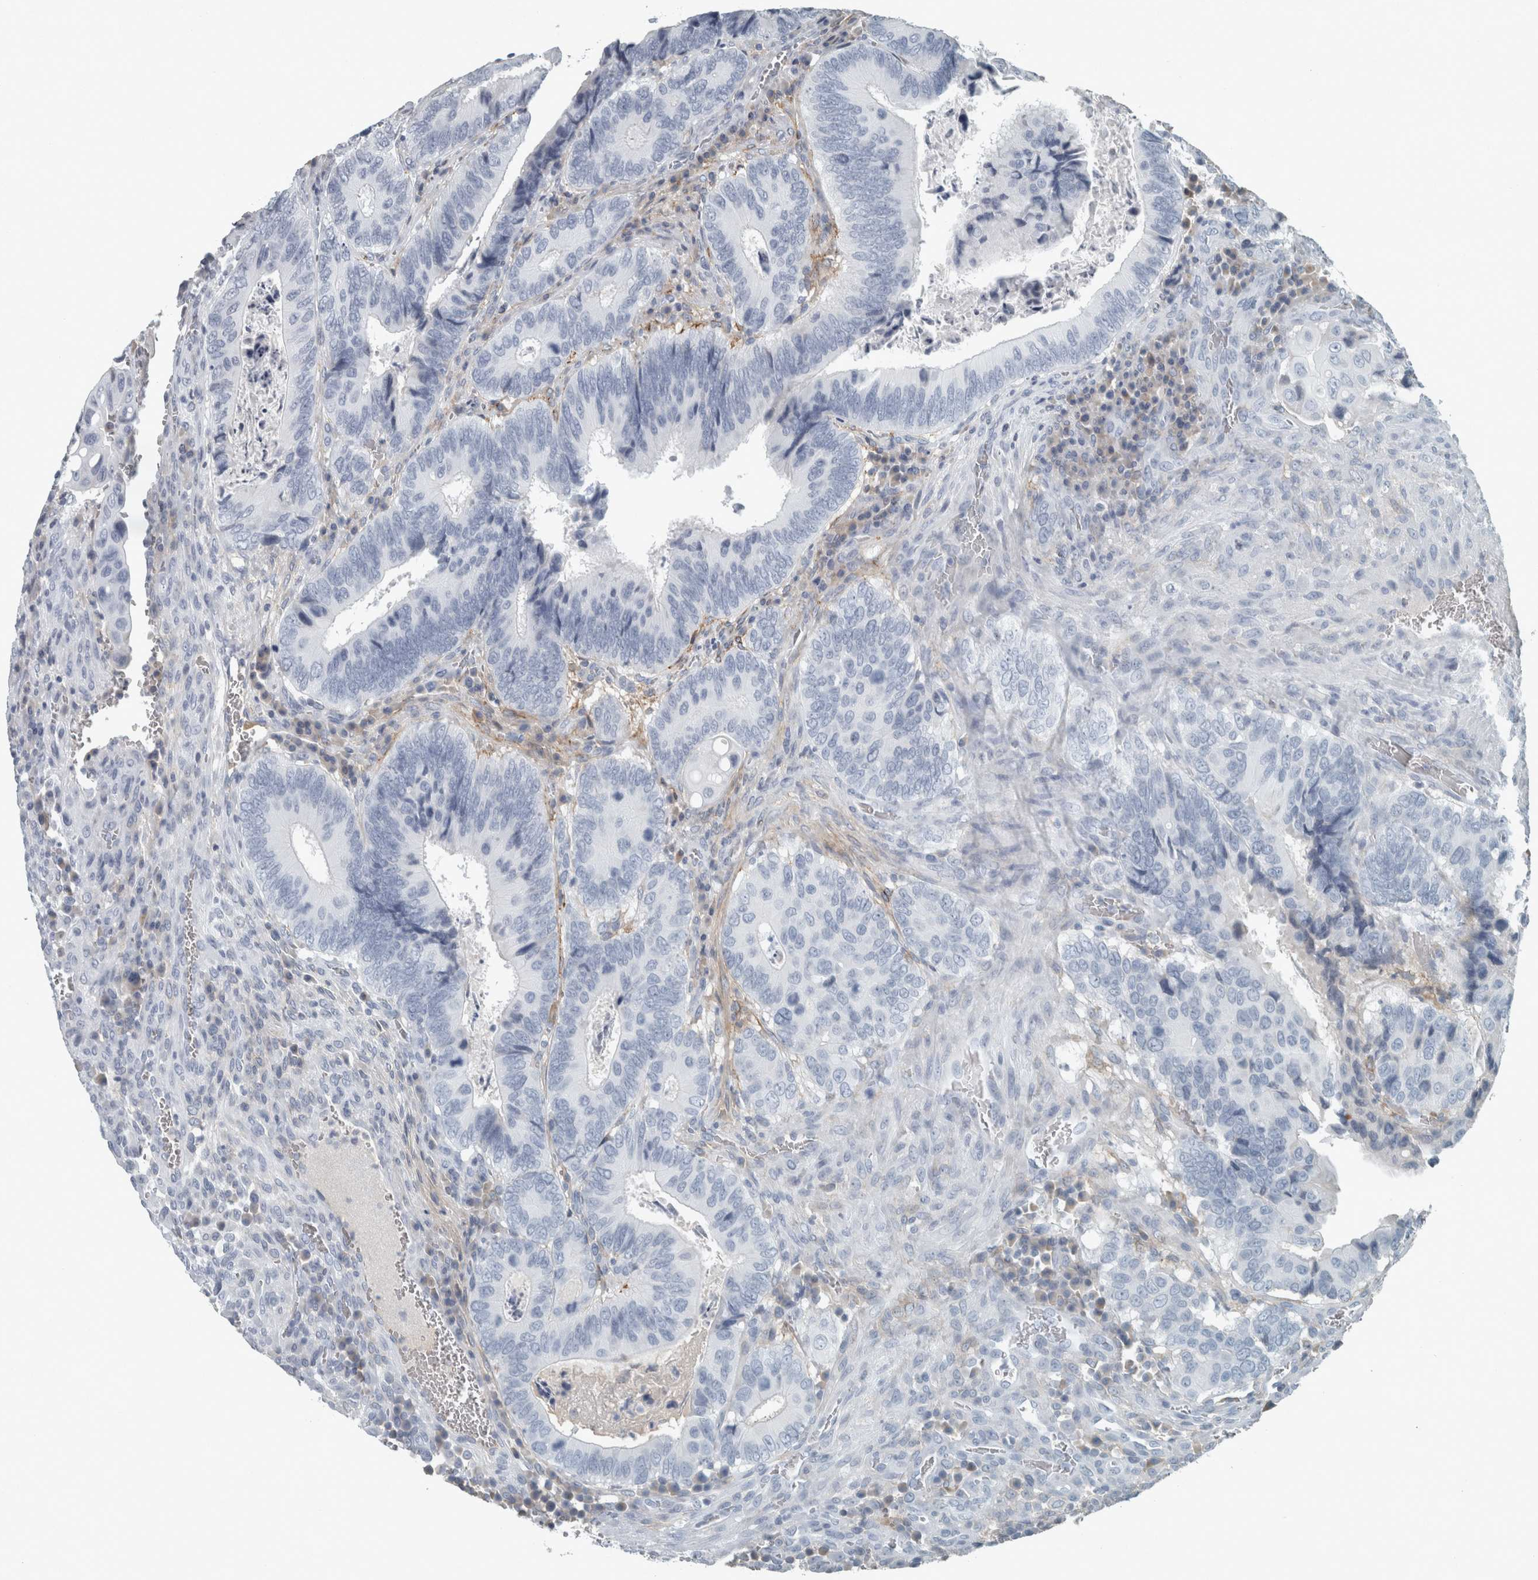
{"staining": {"intensity": "negative", "quantity": "none", "location": "none"}, "tissue": "colorectal cancer", "cell_type": "Tumor cells", "image_type": "cancer", "snomed": [{"axis": "morphology", "description": "Adenocarcinoma, NOS"}, {"axis": "topography", "description": "Colon"}], "caption": "Immunohistochemical staining of colorectal adenocarcinoma displays no significant positivity in tumor cells.", "gene": "CHL1", "patient": {"sex": "male", "age": 72}}